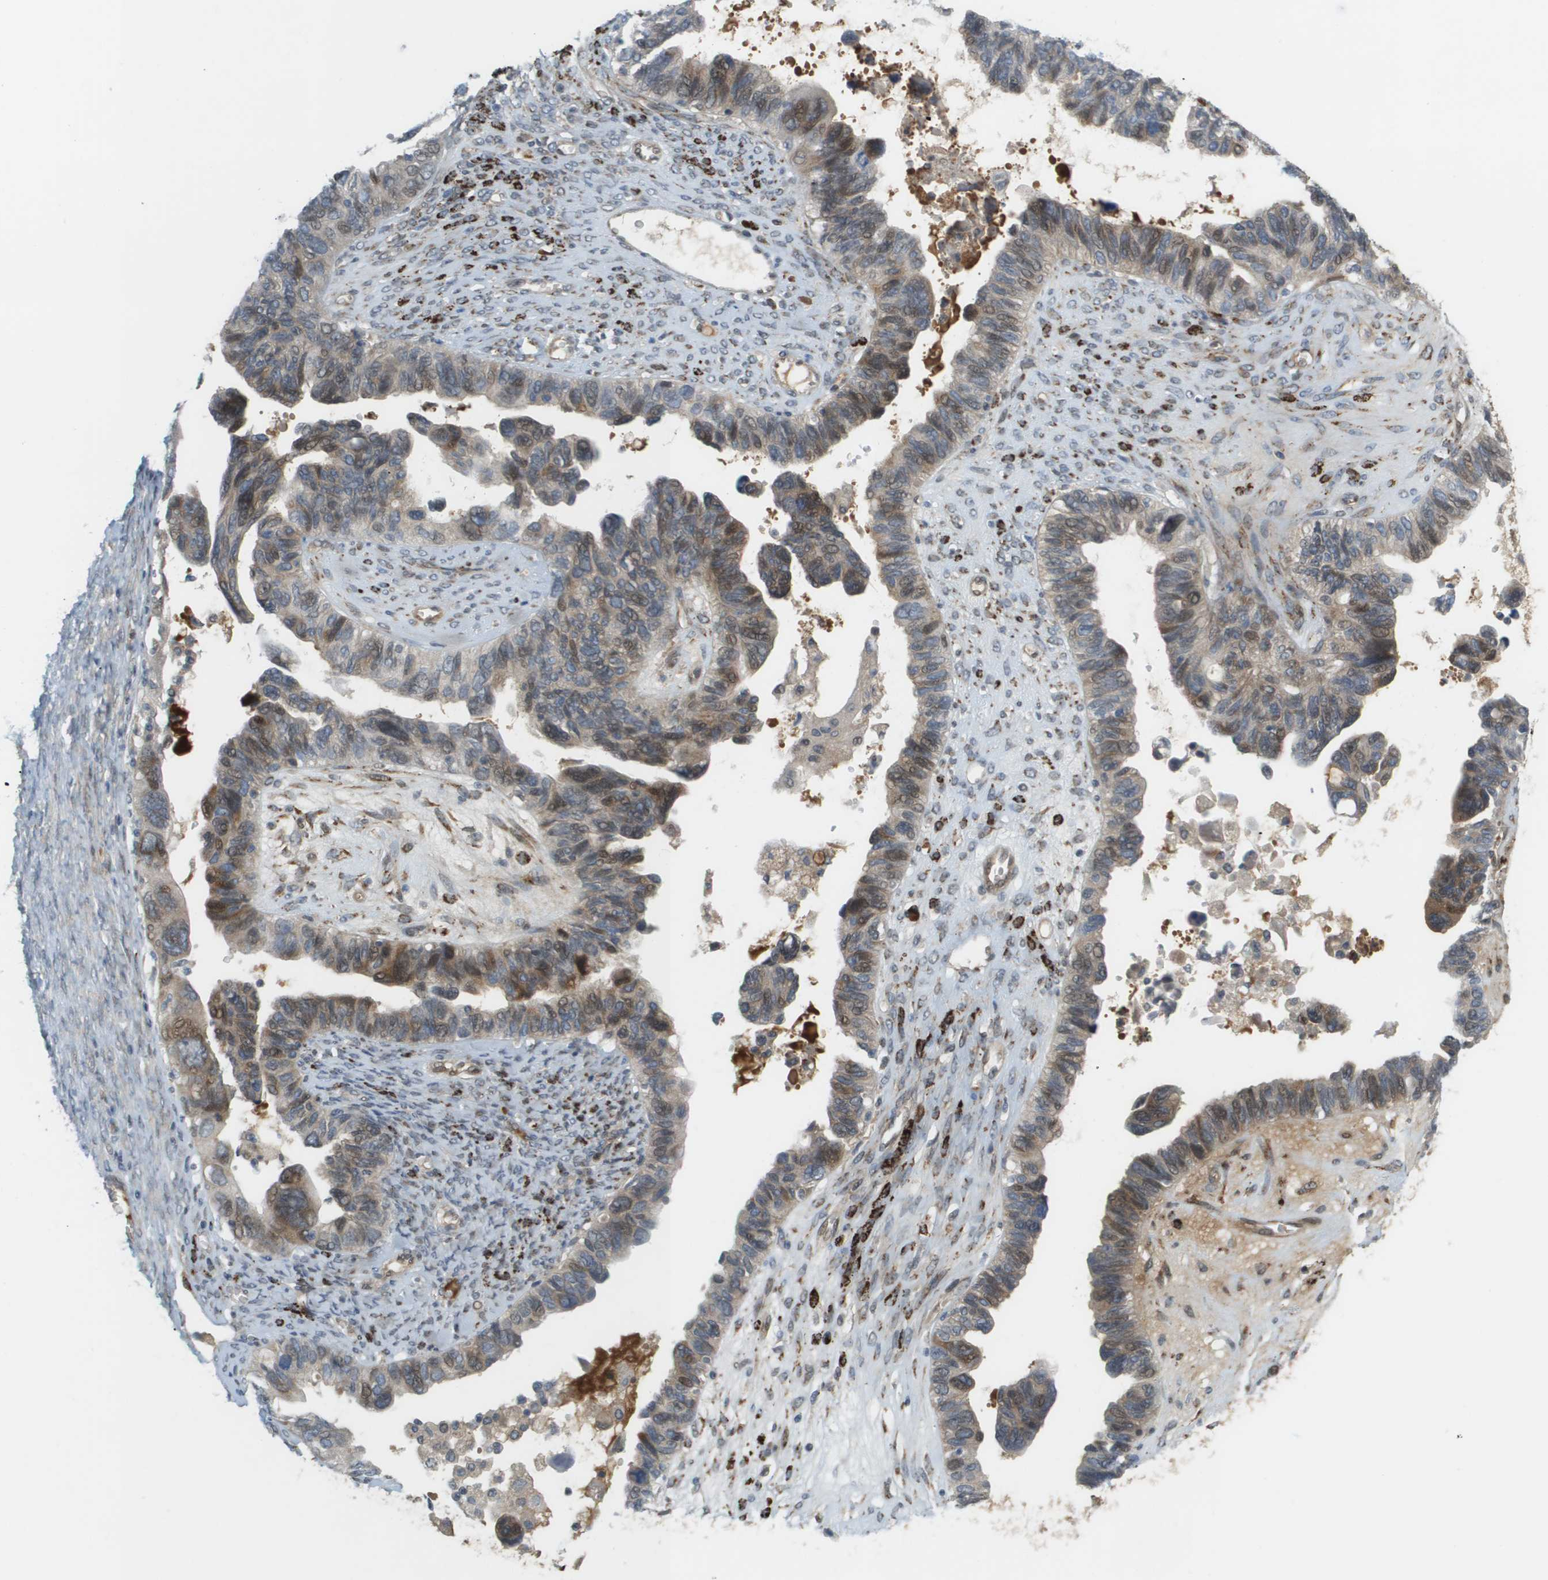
{"staining": {"intensity": "moderate", "quantity": "25%-75%", "location": "cytoplasmic/membranous,nuclear"}, "tissue": "ovarian cancer", "cell_type": "Tumor cells", "image_type": "cancer", "snomed": [{"axis": "morphology", "description": "Cystadenocarcinoma, serous, NOS"}, {"axis": "topography", "description": "Ovary"}], "caption": "A brown stain shows moderate cytoplasmic/membranous and nuclear expression of a protein in human ovarian serous cystadenocarcinoma tumor cells. (DAB (3,3'-diaminobenzidine) = brown stain, brightfield microscopy at high magnification).", "gene": "CACNB4", "patient": {"sex": "female", "age": 79}}